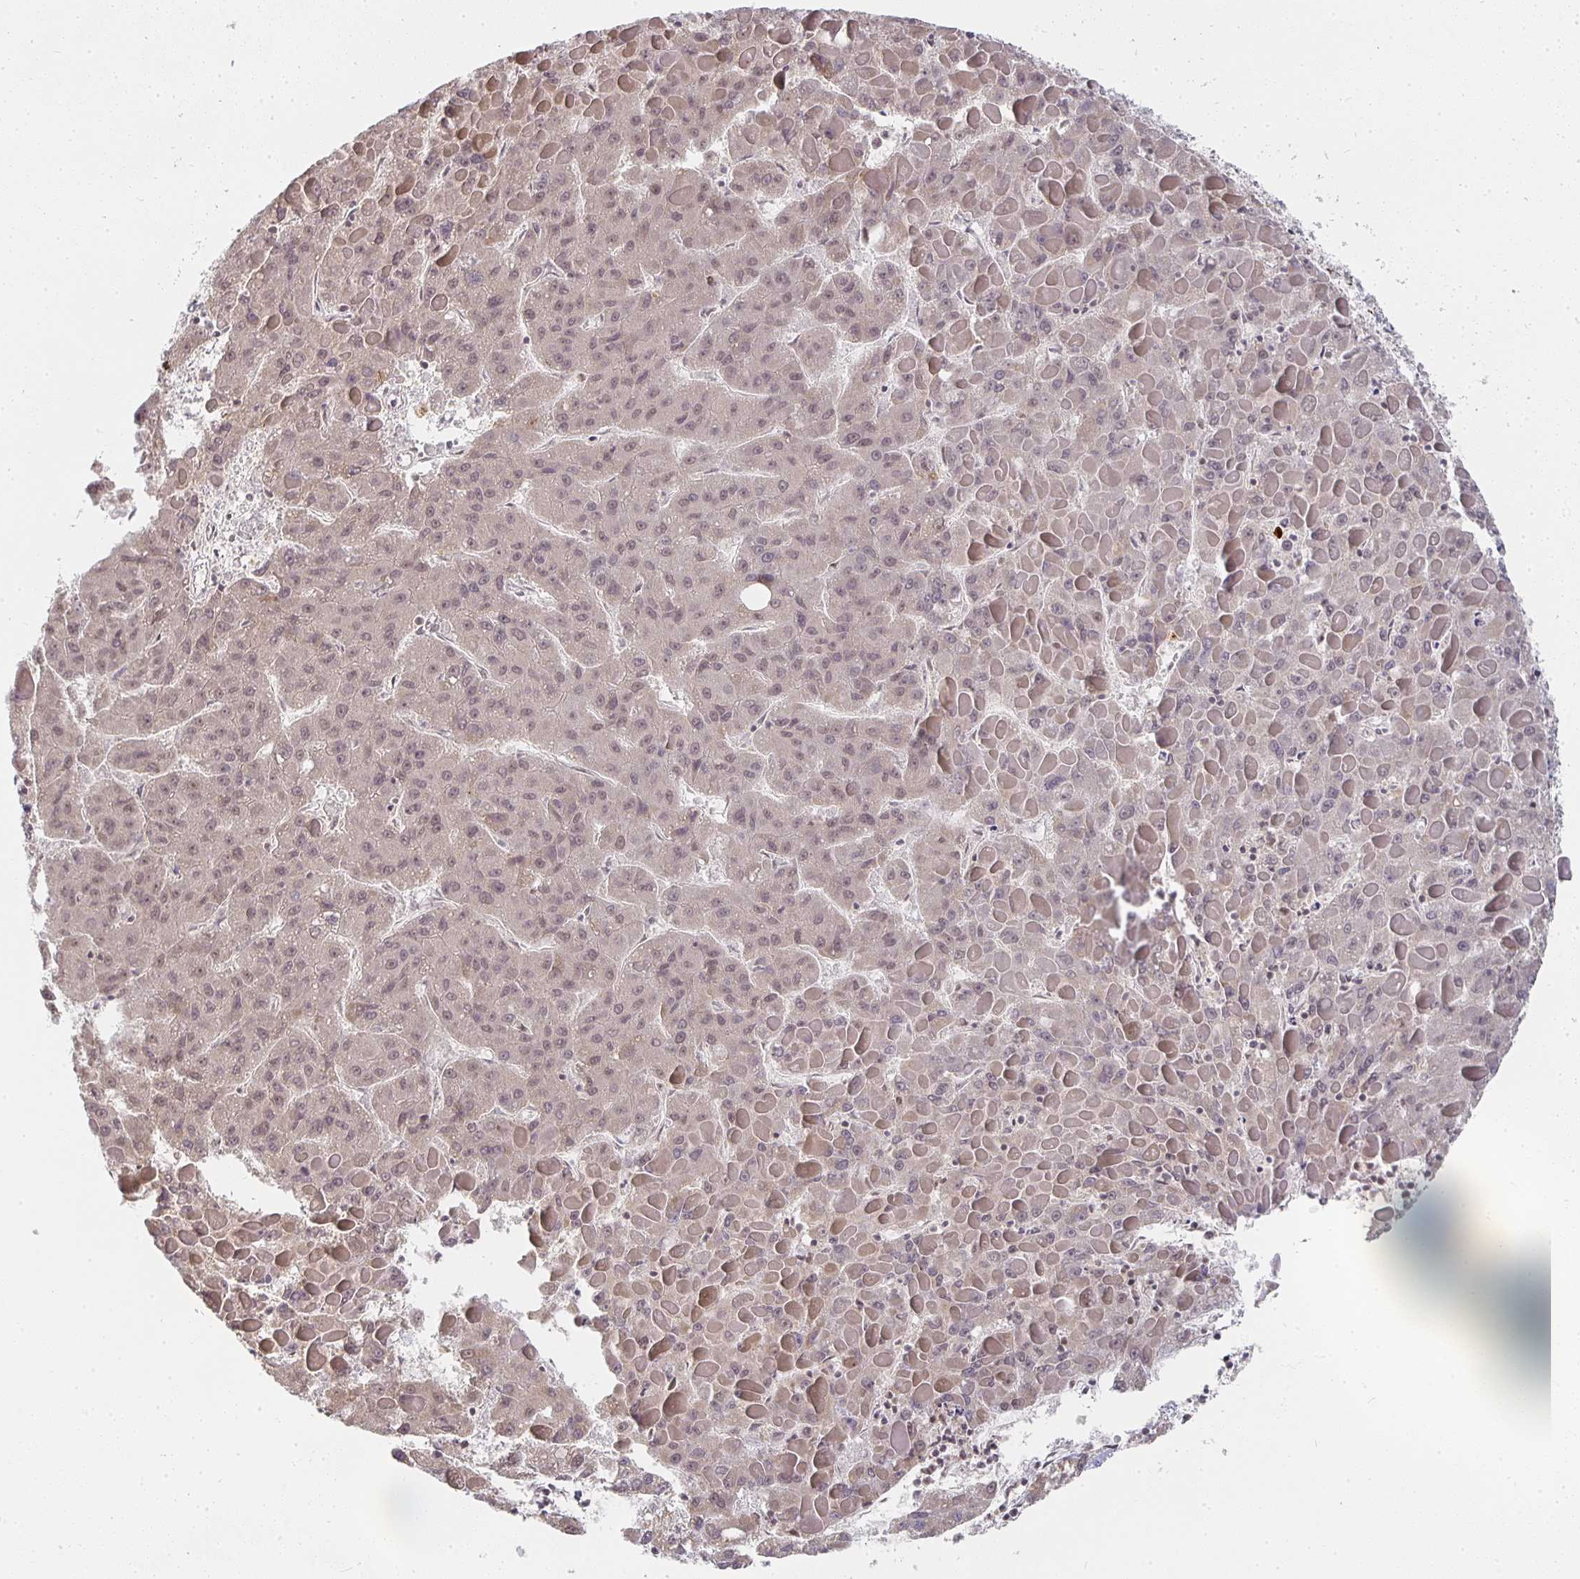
{"staining": {"intensity": "weak", "quantity": ">75%", "location": "nuclear"}, "tissue": "liver cancer", "cell_type": "Tumor cells", "image_type": "cancer", "snomed": [{"axis": "morphology", "description": "Carcinoma, Hepatocellular, NOS"}, {"axis": "topography", "description": "Liver"}], "caption": "Protein staining shows weak nuclear staining in about >75% of tumor cells in hepatocellular carcinoma (liver).", "gene": "SMARCA2", "patient": {"sex": "female", "age": 82}}